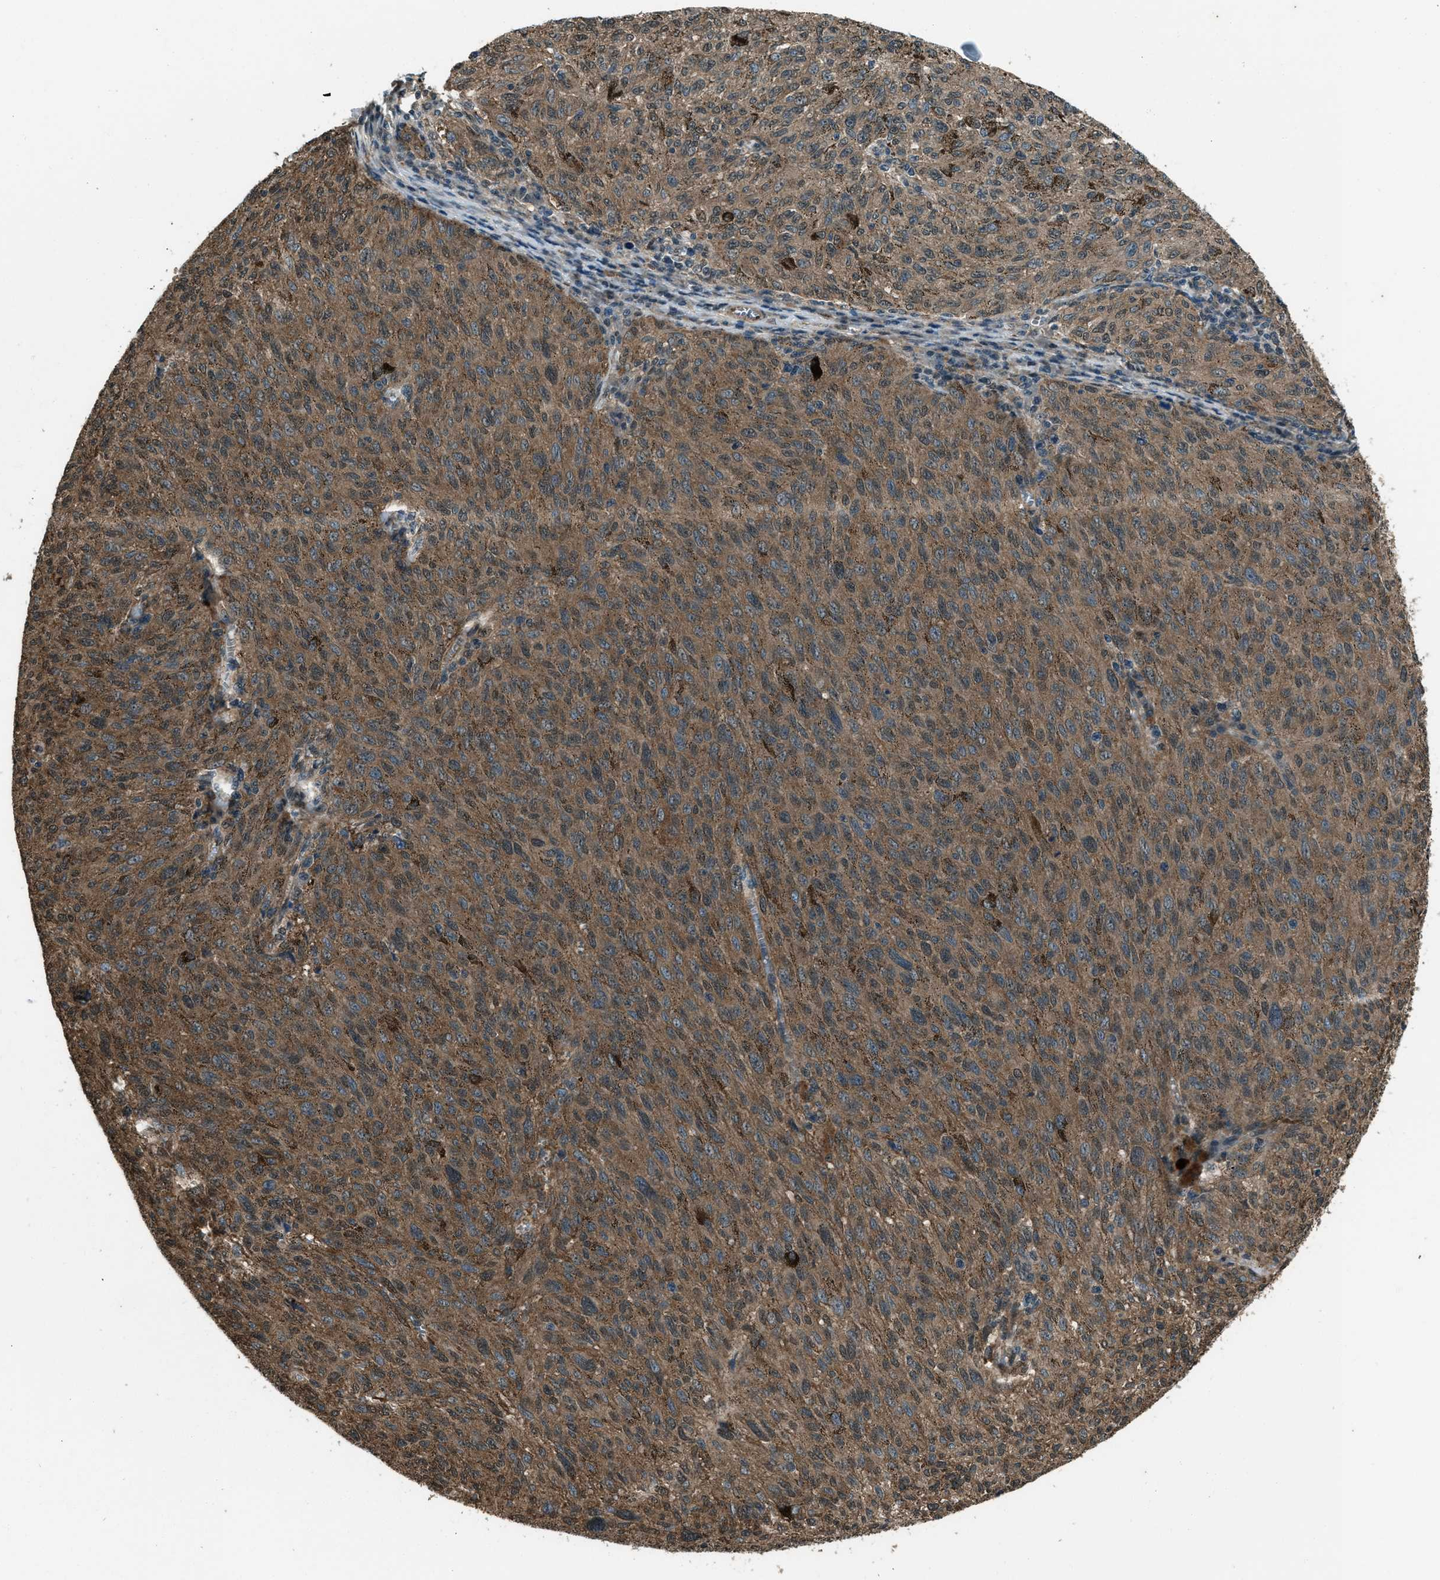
{"staining": {"intensity": "moderate", "quantity": ">75%", "location": "cytoplasmic/membranous"}, "tissue": "melanoma", "cell_type": "Tumor cells", "image_type": "cancer", "snomed": [{"axis": "morphology", "description": "Malignant melanoma, NOS"}, {"axis": "topography", "description": "Skin"}], "caption": "Immunohistochemical staining of melanoma demonstrates medium levels of moderate cytoplasmic/membranous expression in approximately >75% of tumor cells.", "gene": "SVIL", "patient": {"sex": "female", "age": 72}}